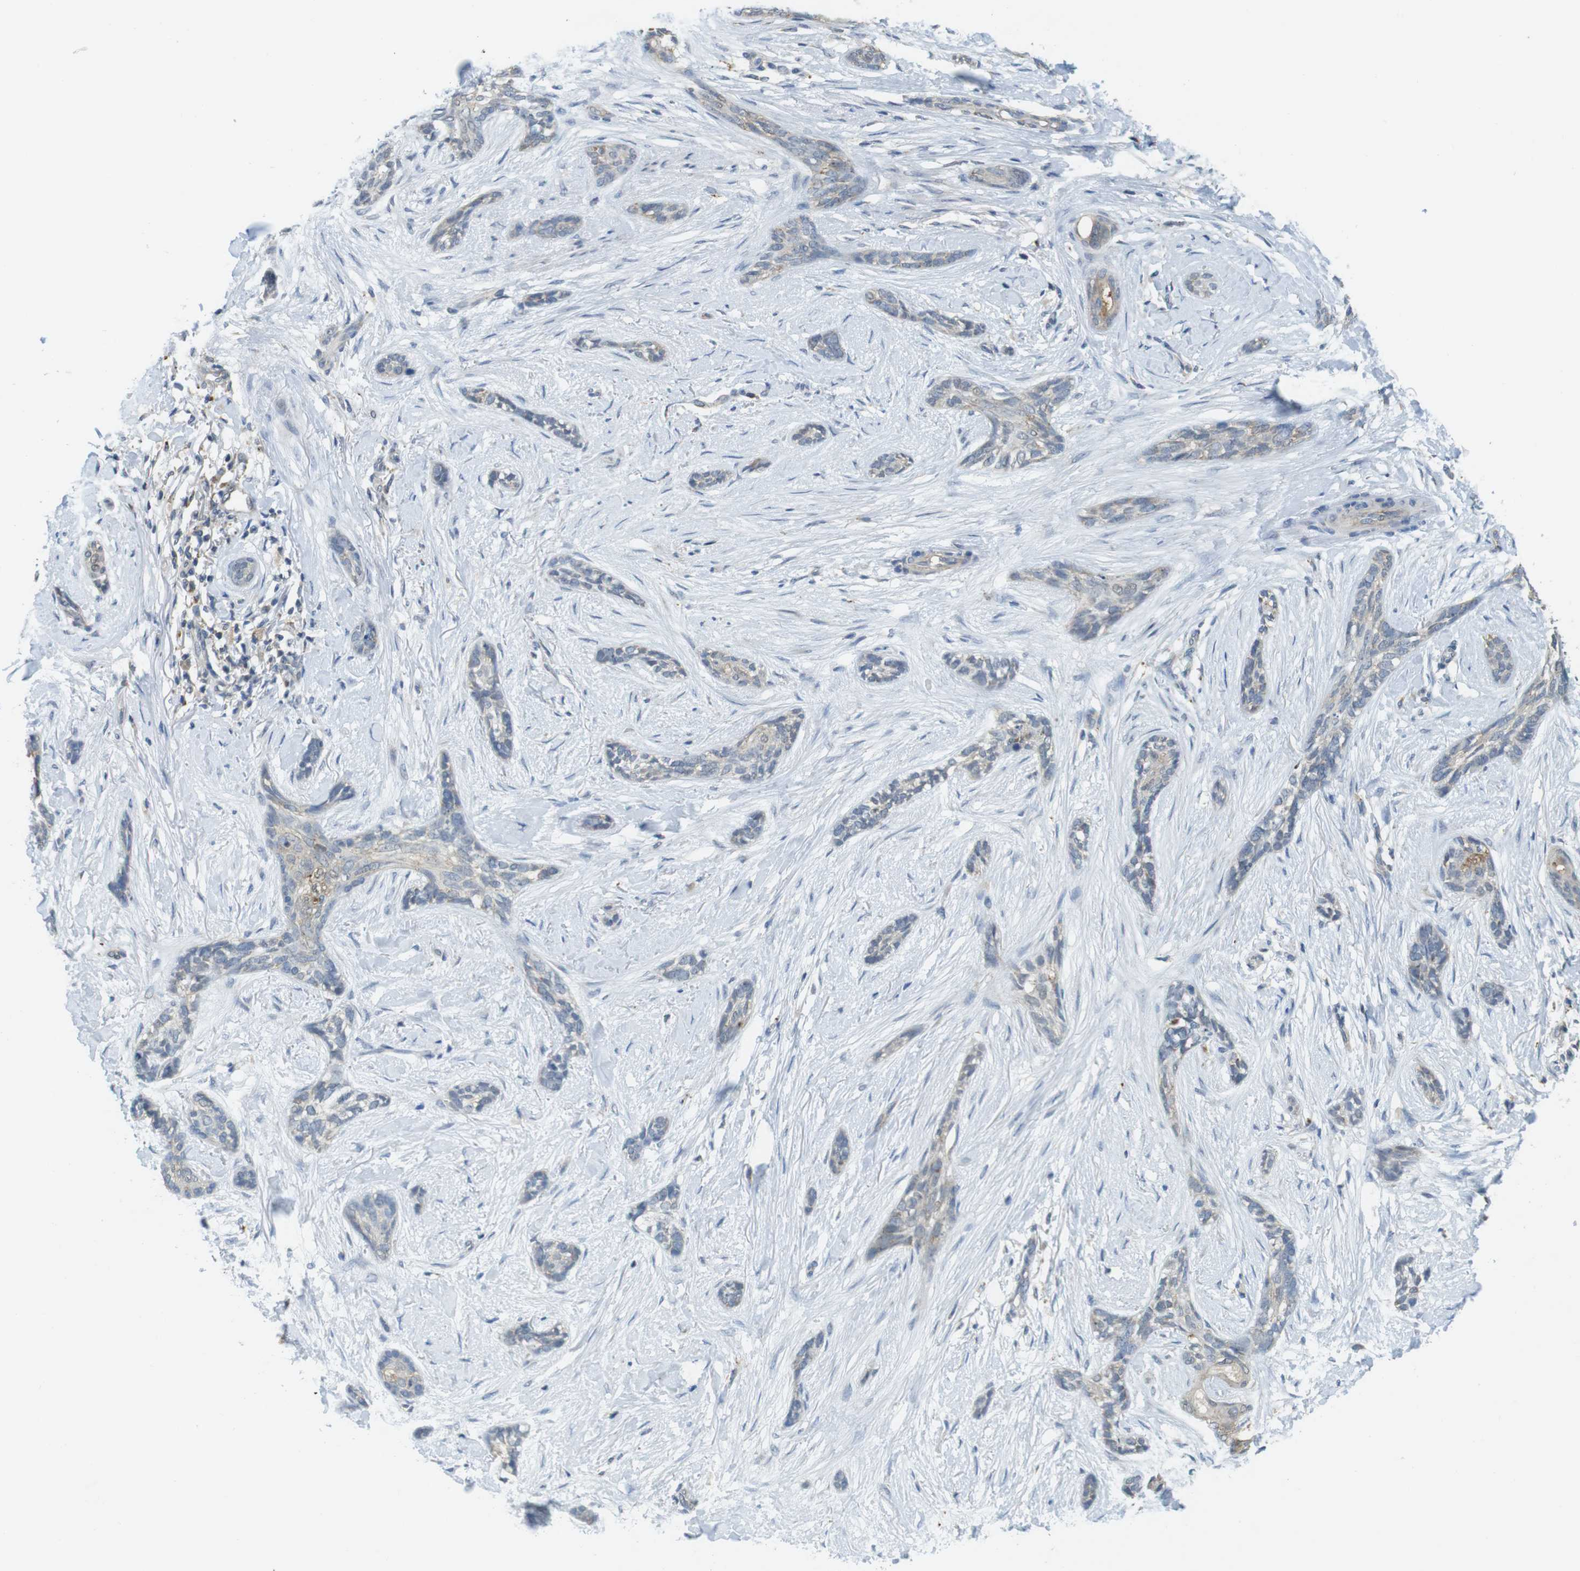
{"staining": {"intensity": "weak", "quantity": "<25%", "location": "cytoplasmic/membranous"}, "tissue": "skin cancer", "cell_type": "Tumor cells", "image_type": "cancer", "snomed": [{"axis": "morphology", "description": "Basal cell carcinoma"}, {"axis": "morphology", "description": "Adnexal tumor, benign"}, {"axis": "topography", "description": "Skin"}], "caption": "There is no significant expression in tumor cells of skin cancer.", "gene": "BRI3BP", "patient": {"sex": "female", "age": 42}}